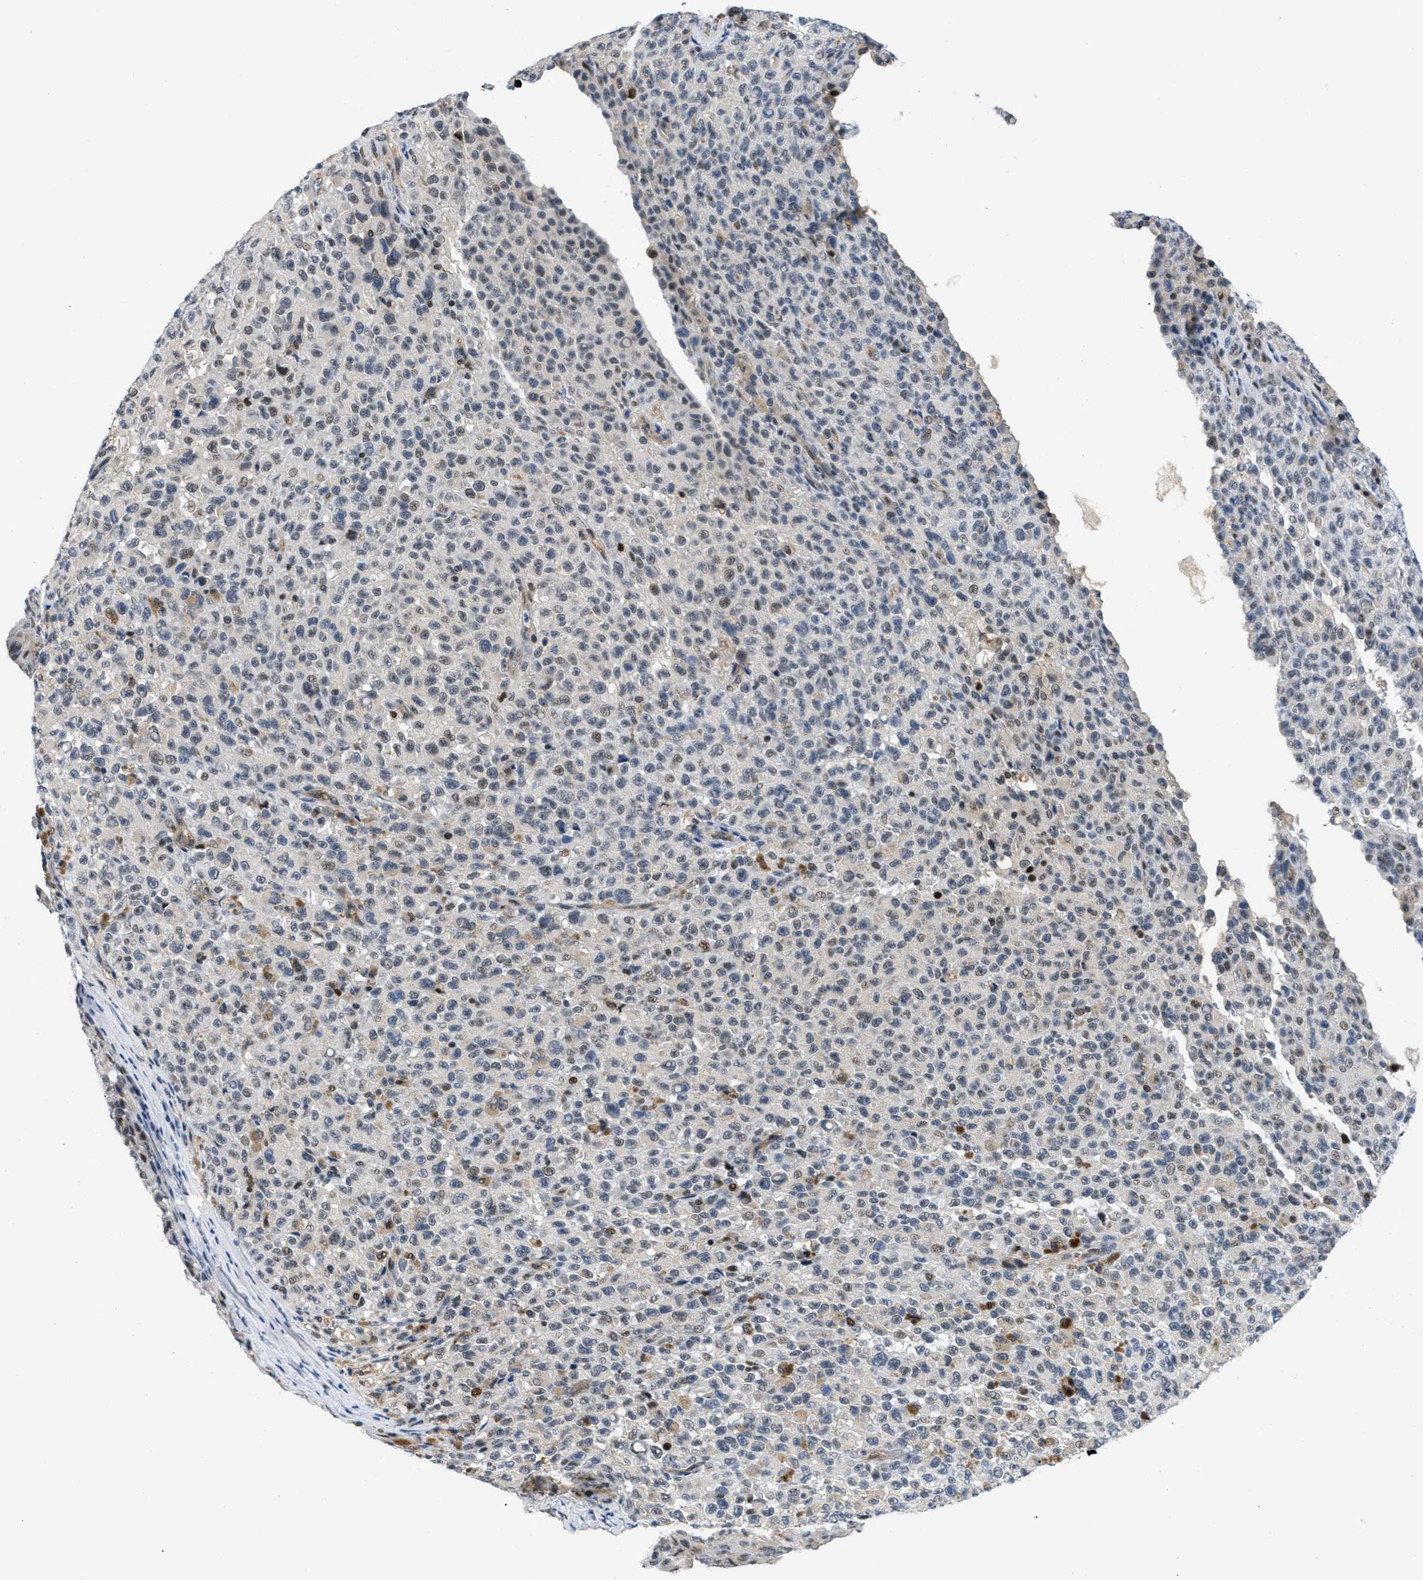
{"staining": {"intensity": "weak", "quantity": "<25%", "location": "nuclear"}, "tissue": "melanoma", "cell_type": "Tumor cells", "image_type": "cancer", "snomed": [{"axis": "morphology", "description": "Malignant melanoma, NOS"}, {"axis": "topography", "description": "Skin"}], "caption": "Immunohistochemistry of human melanoma reveals no expression in tumor cells.", "gene": "SLC29A2", "patient": {"sex": "female", "age": 82}}